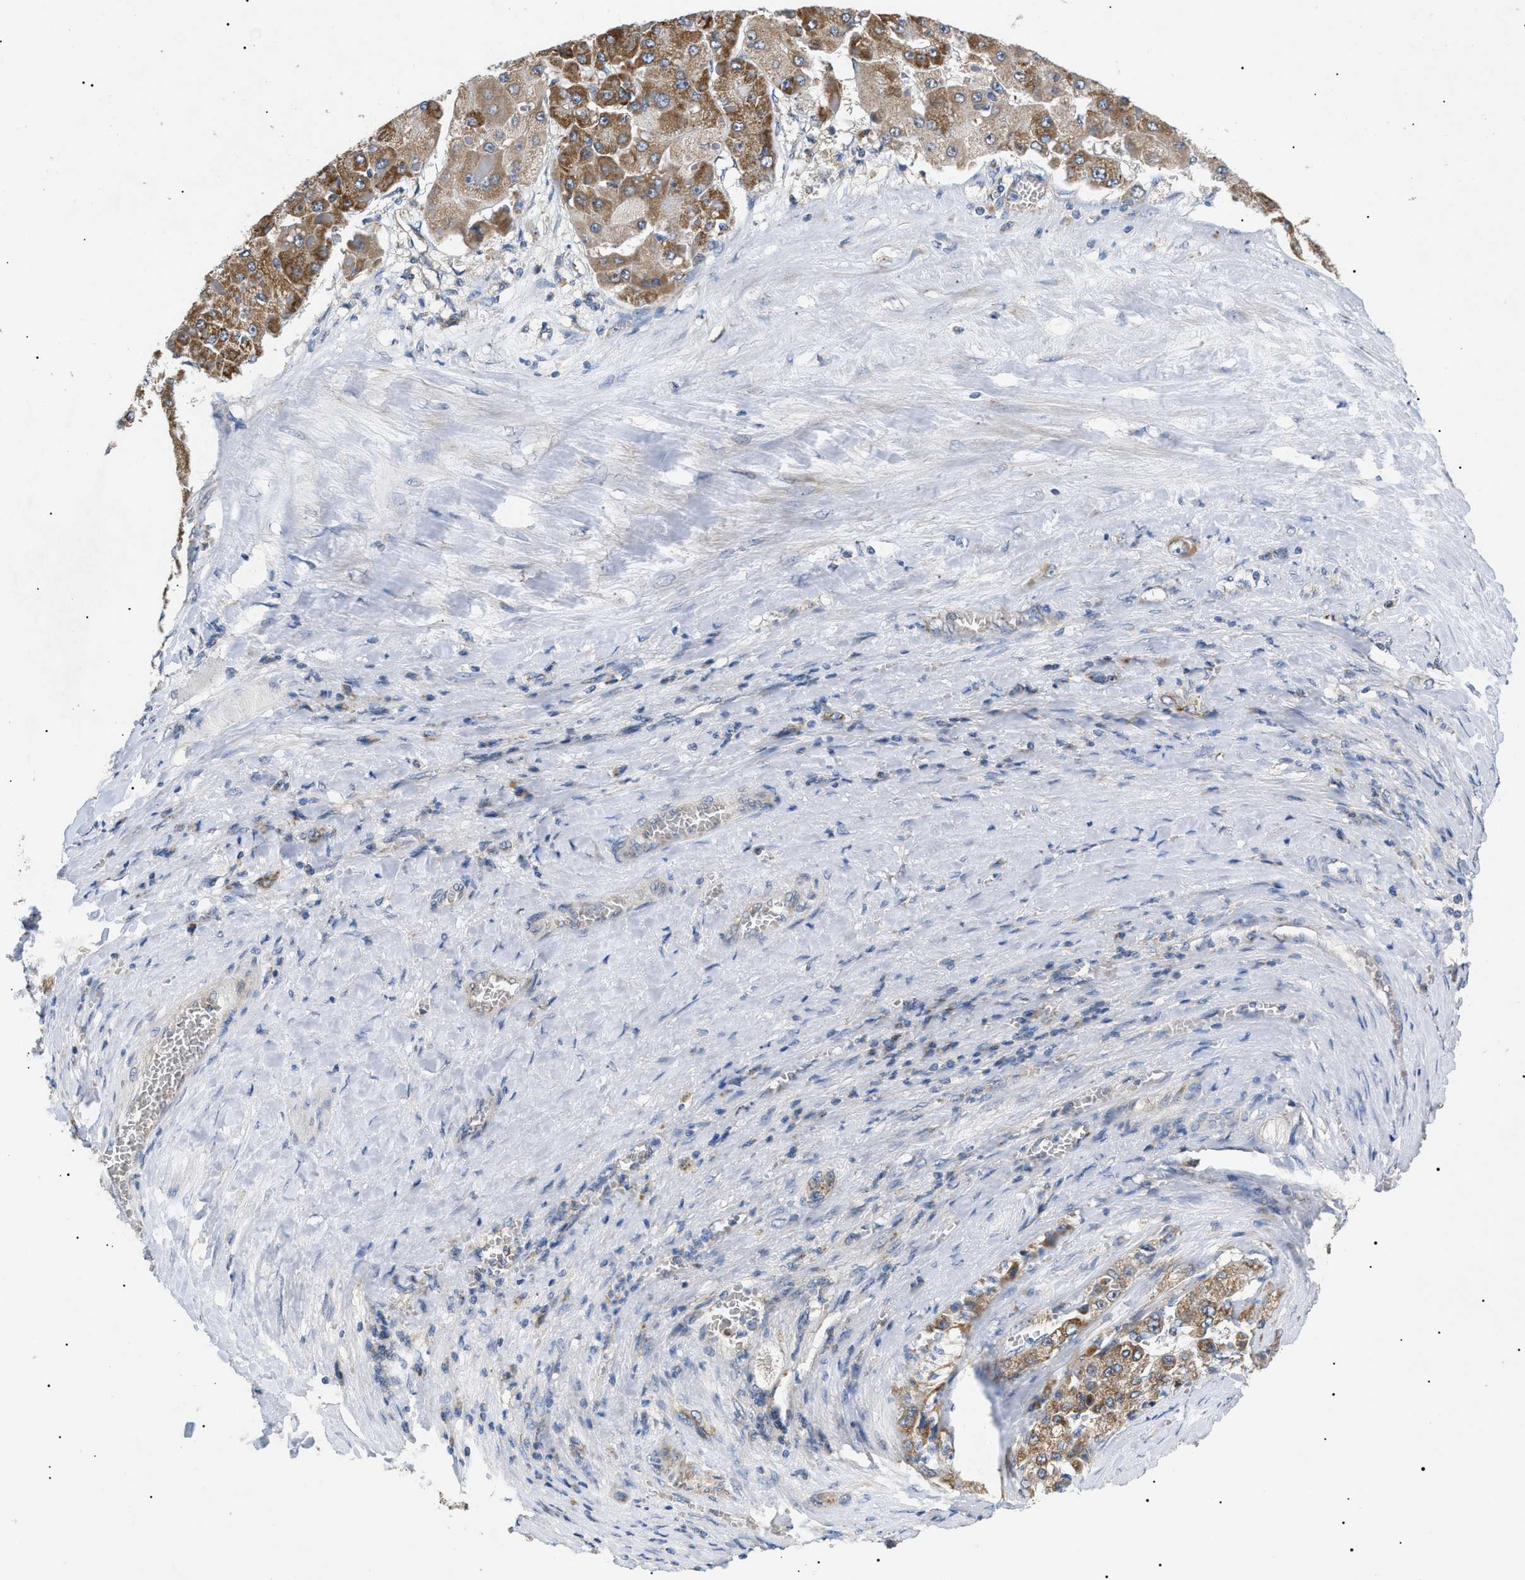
{"staining": {"intensity": "moderate", "quantity": ">75%", "location": "cytoplasmic/membranous"}, "tissue": "liver cancer", "cell_type": "Tumor cells", "image_type": "cancer", "snomed": [{"axis": "morphology", "description": "Carcinoma, Hepatocellular, NOS"}, {"axis": "topography", "description": "Liver"}], "caption": "This is an image of IHC staining of liver cancer, which shows moderate staining in the cytoplasmic/membranous of tumor cells.", "gene": "TOMM6", "patient": {"sex": "female", "age": 73}}